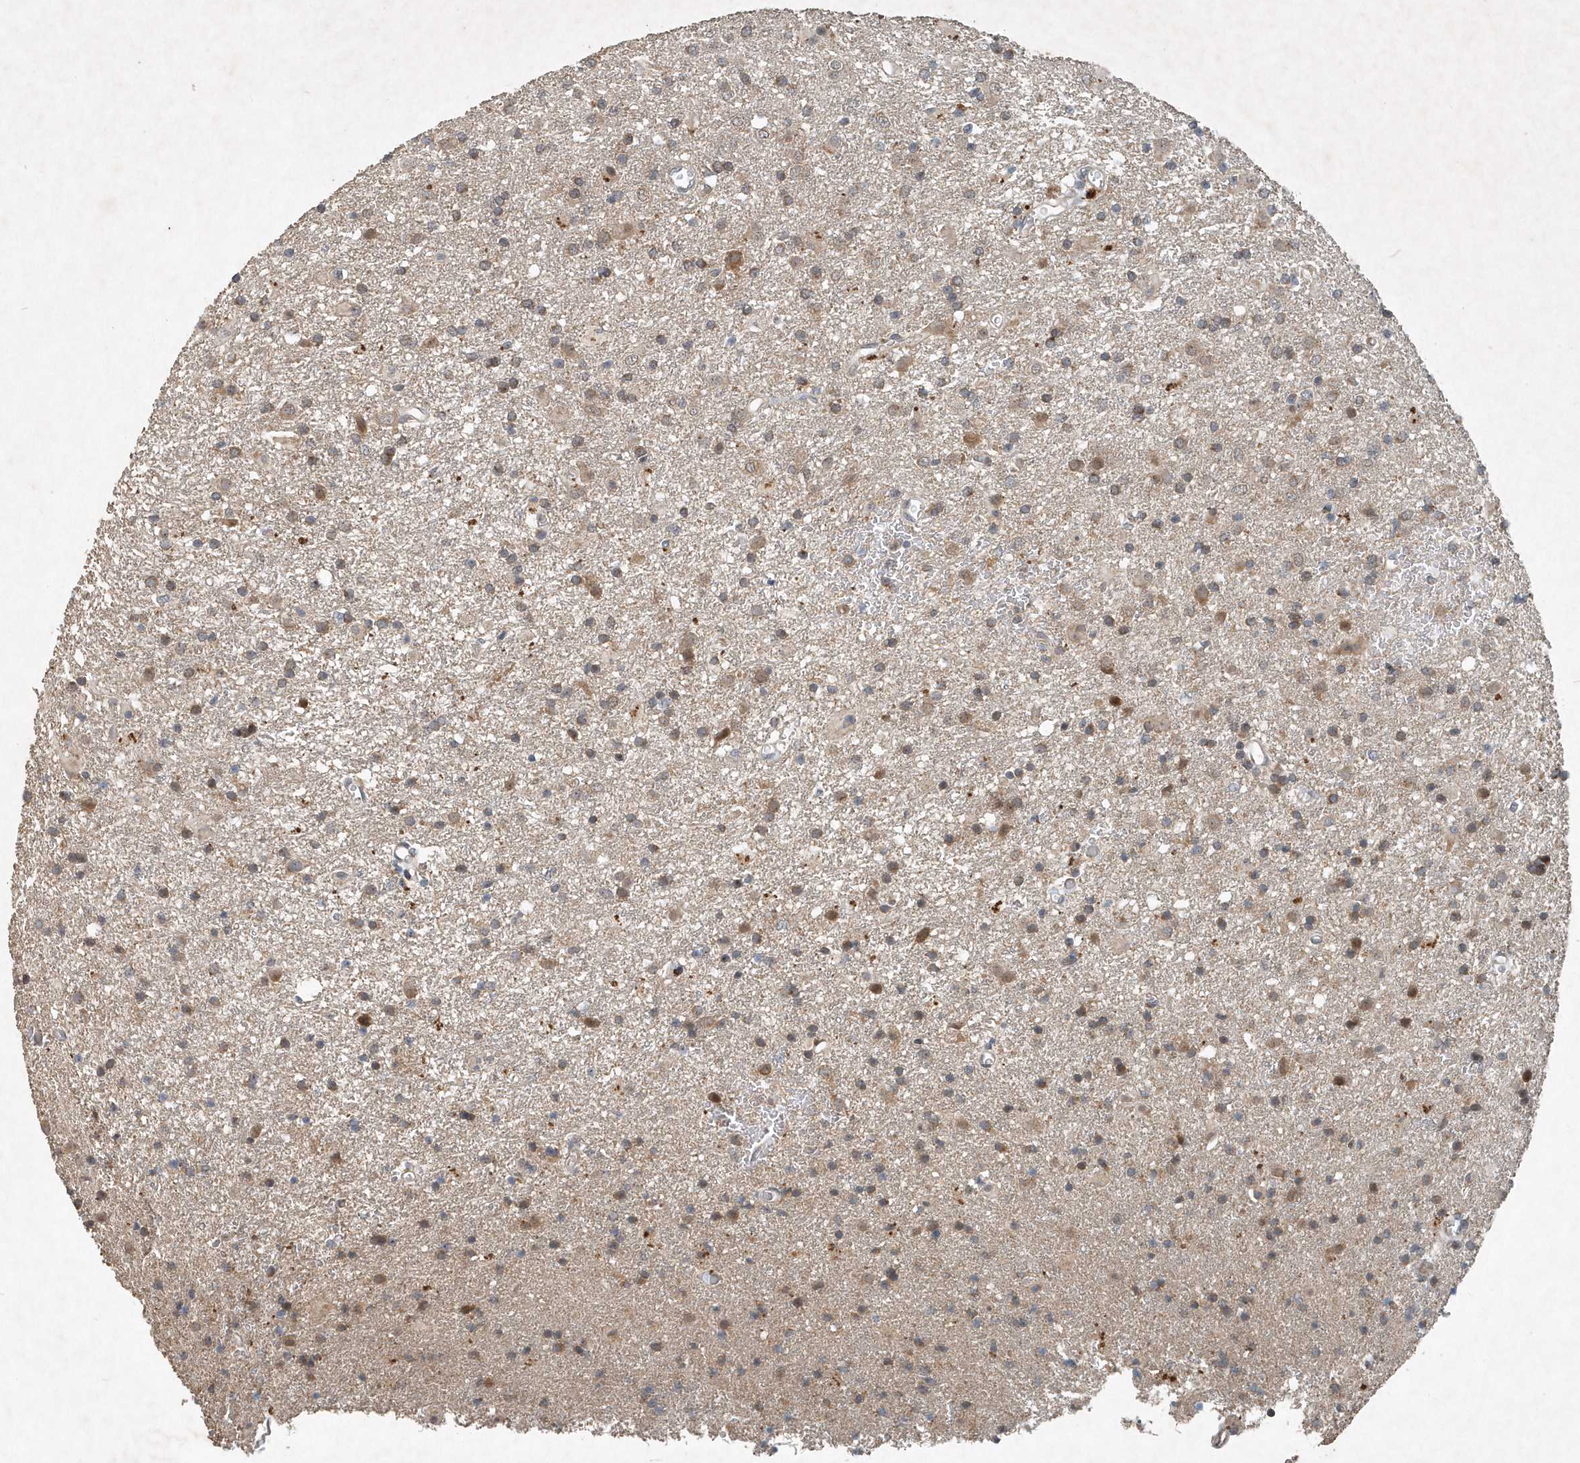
{"staining": {"intensity": "negative", "quantity": "none", "location": "none"}, "tissue": "glioma", "cell_type": "Tumor cells", "image_type": "cancer", "snomed": [{"axis": "morphology", "description": "Glioma, malignant, Low grade"}, {"axis": "topography", "description": "Brain"}], "caption": "High power microscopy histopathology image of an immunohistochemistry micrograph of glioma, revealing no significant staining in tumor cells. The staining was performed using DAB to visualize the protein expression in brown, while the nuclei were stained in blue with hematoxylin (Magnification: 20x).", "gene": "SCFD2", "patient": {"sex": "male", "age": 65}}